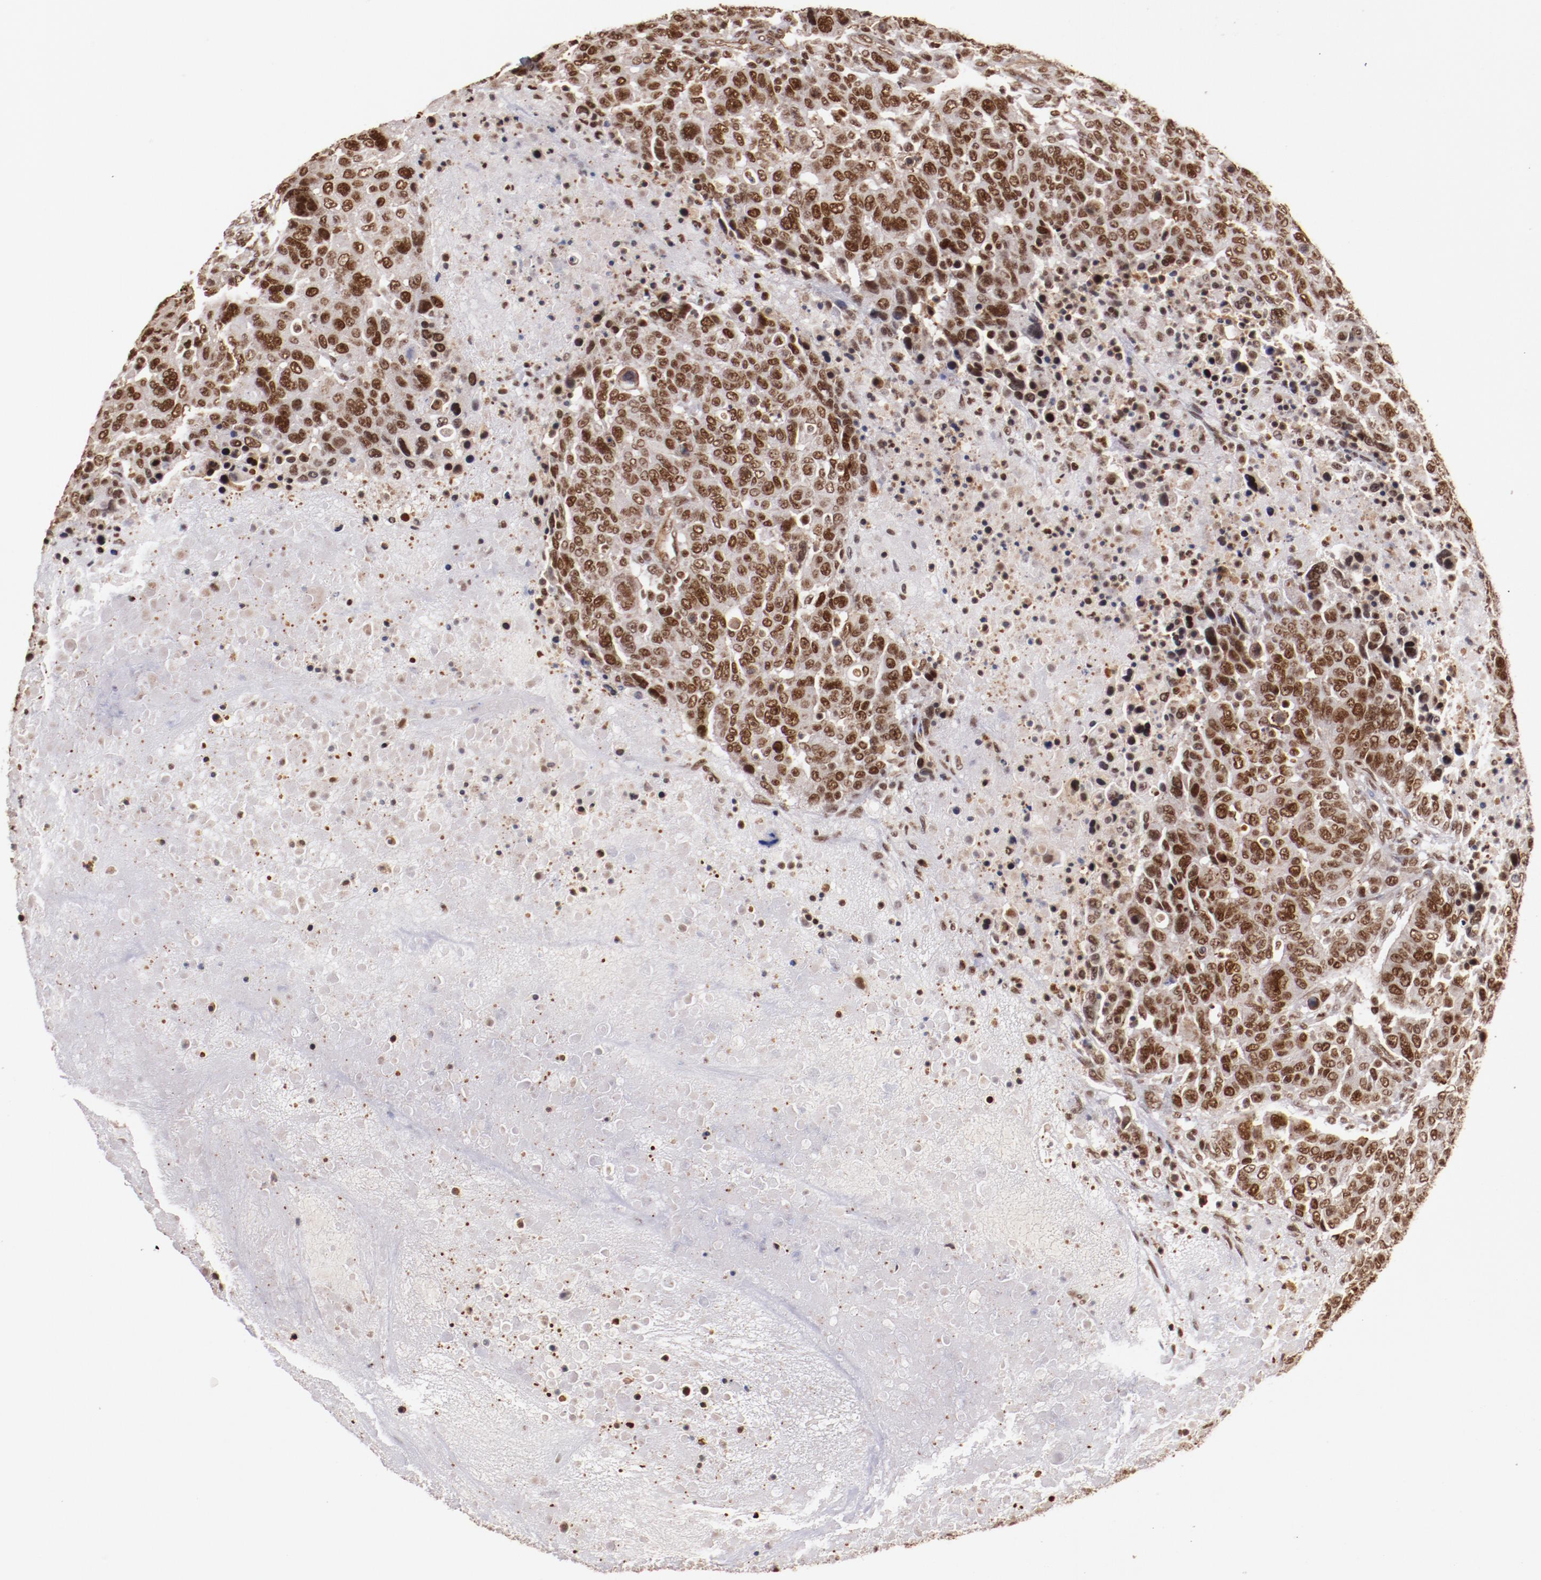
{"staining": {"intensity": "moderate", "quantity": ">75%", "location": "nuclear"}, "tissue": "breast cancer", "cell_type": "Tumor cells", "image_type": "cancer", "snomed": [{"axis": "morphology", "description": "Duct carcinoma"}, {"axis": "topography", "description": "Breast"}], "caption": "Breast infiltrating ductal carcinoma stained with a protein marker demonstrates moderate staining in tumor cells.", "gene": "STAG2", "patient": {"sex": "female", "age": 37}}